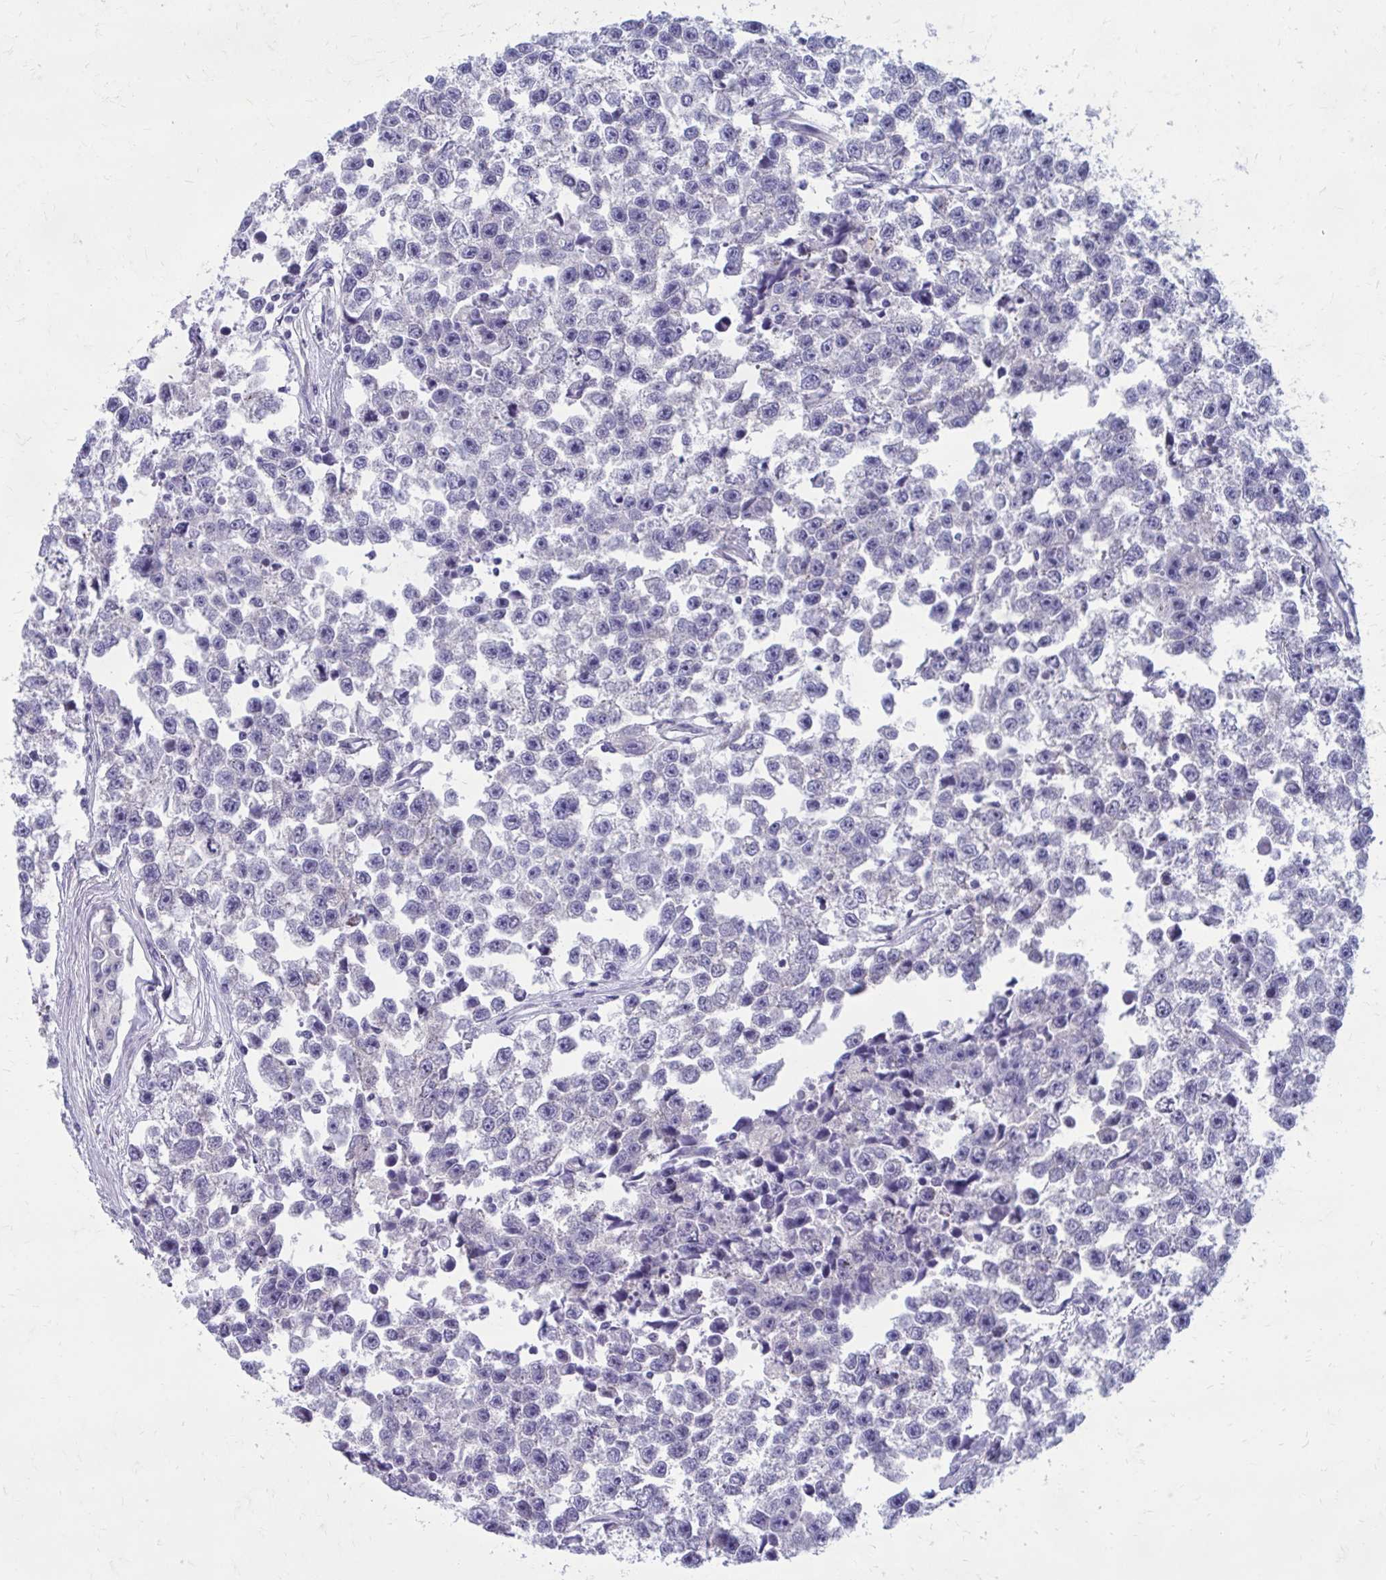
{"staining": {"intensity": "negative", "quantity": "none", "location": "none"}, "tissue": "testis cancer", "cell_type": "Tumor cells", "image_type": "cancer", "snomed": [{"axis": "morphology", "description": "Seminoma, NOS"}, {"axis": "topography", "description": "Testis"}], "caption": "A high-resolution image shows immunohistochemistry staining of testis cancer, which displays no significant positivity in tumor cells. (IHC, brightfield microscopy, high magnification).", "gene": "GIGYF2", "patient": {"sex": "male", "age": 26}}